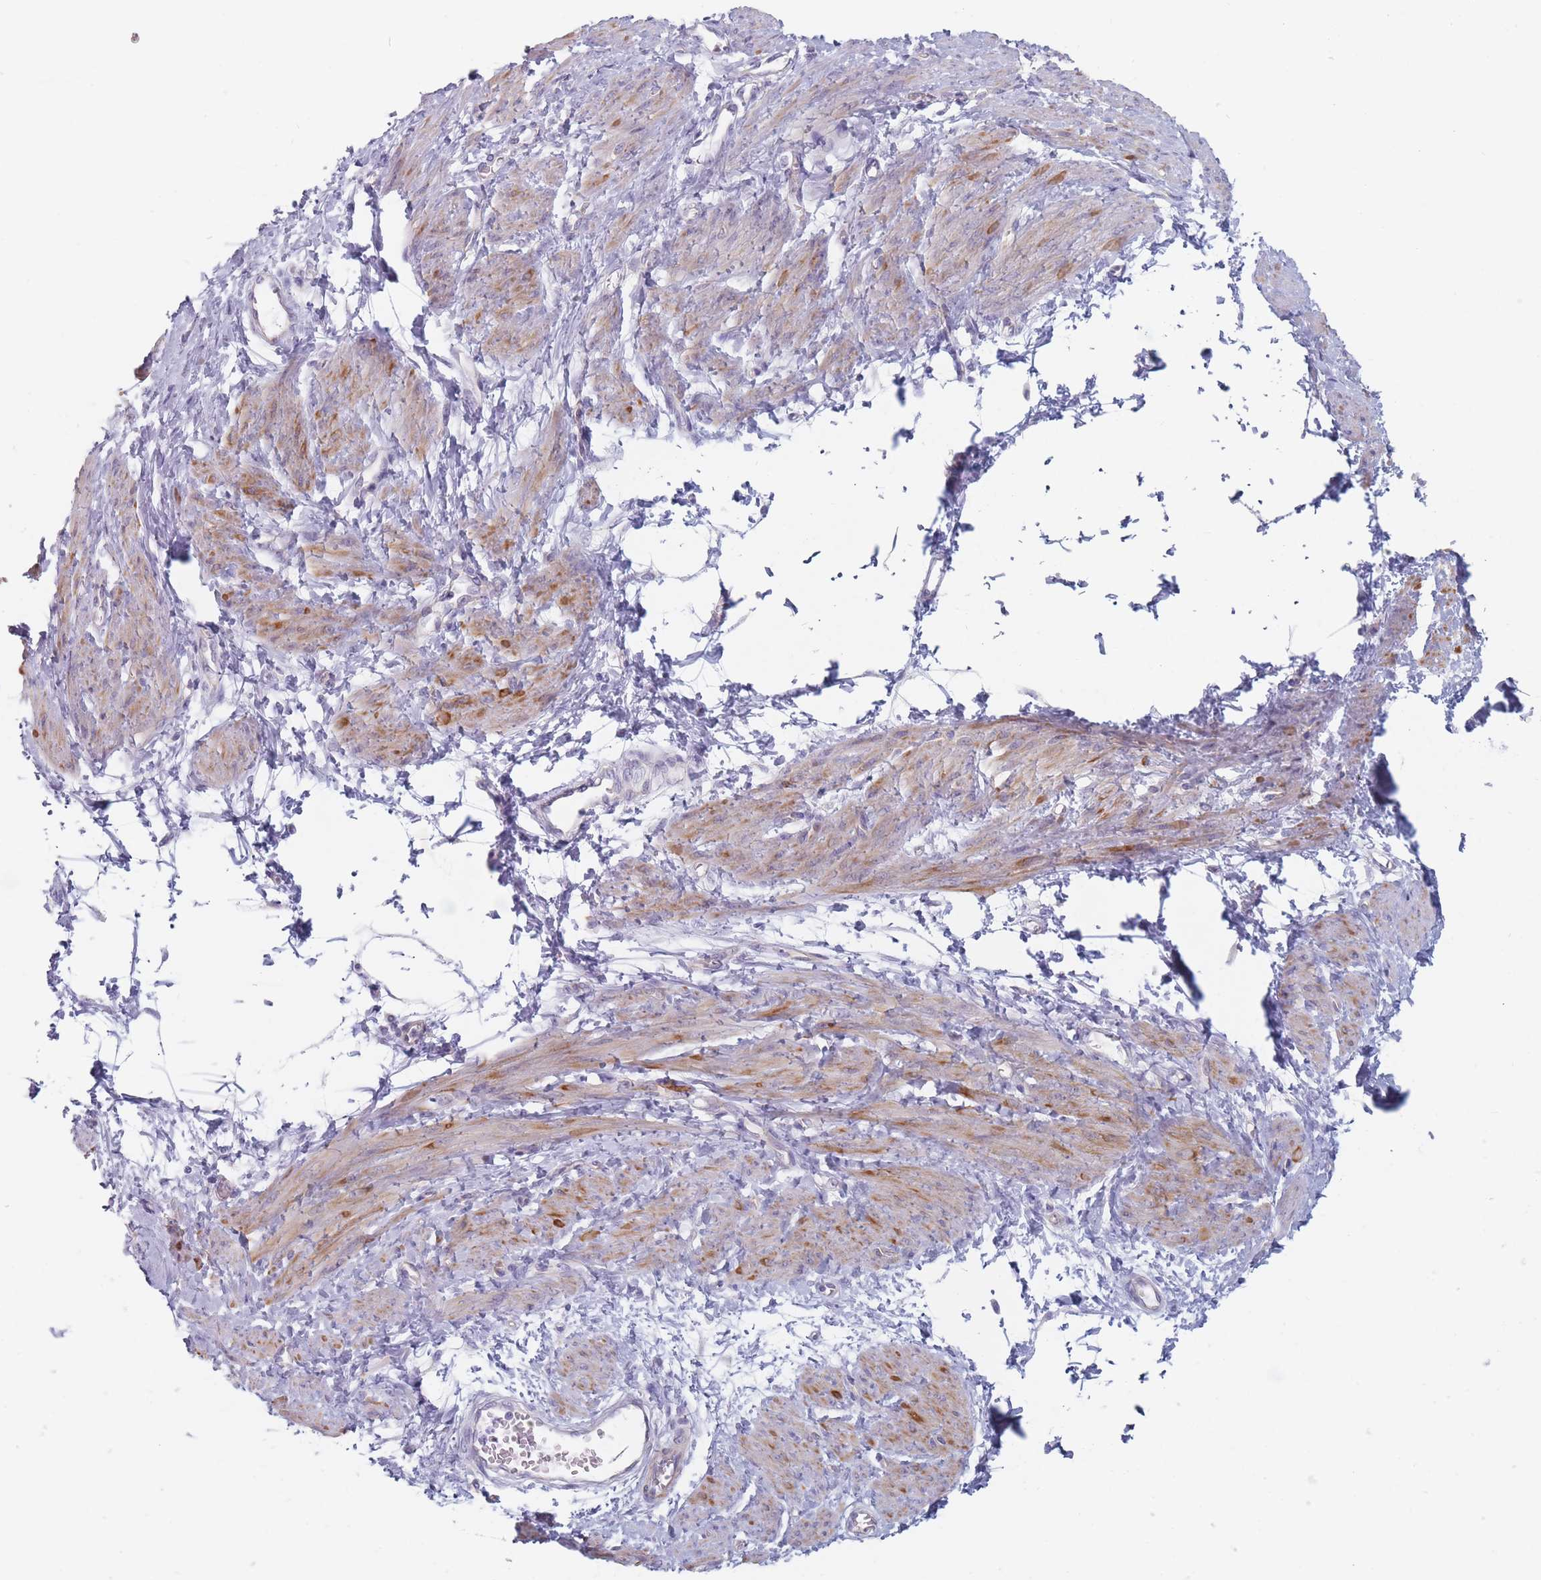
{"staining": {"intensity": "strong", "quantity": "25%-75%", "location": "cytoplasmic/membranous"}, "tissue": "smooth muscle", "cell_type": "Smooth muscle cells", "image_type": "normal", "snomed": [{"axis": "morphology", "description": "Normal tissue, NOS"}, {"axis": "topography", "description": "Smooth muscle"}, {"axis": "topography", "description": "Uterus"}], "caption": "The image demonstrates a brown stain indicating the presence of a protein in the cytoplasmic/membranous of smooth muscle cells in smooth muscle.", "gene": "ERBIN", "patient": {"sex": "female", "age": 39}}